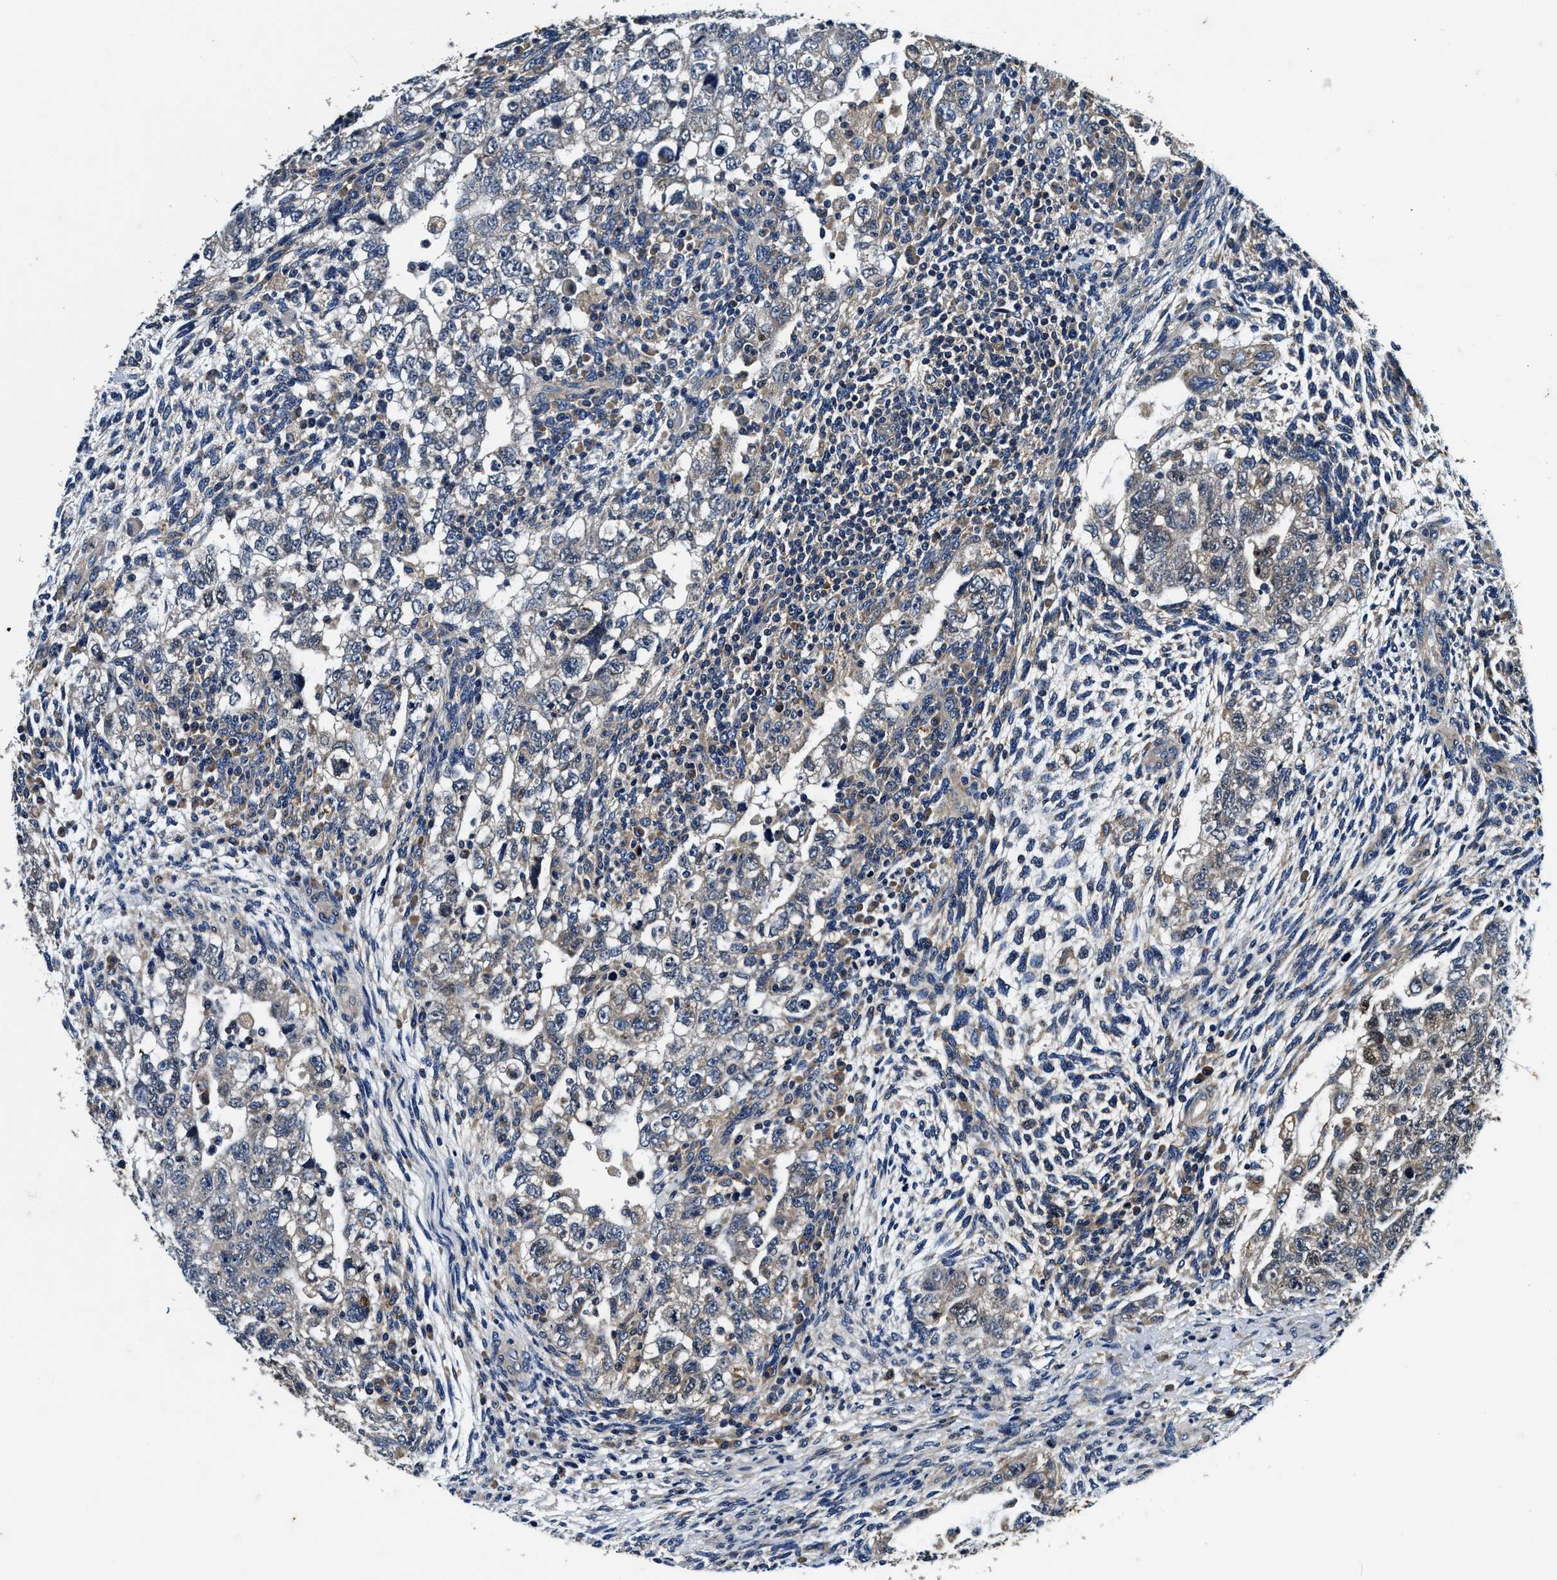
{"staining": {"intensity": "weak", "quantity": "25%-75%", "location": "cytoplasmic/membranous"}, "tissue": "testis cancer", "cell_type": "Tumor cells", "image_type": "cancer", "snomed": [{"axis": "morphology", "description": "Normal tissue, NOS"}, {"axis": "morphology", "description": "Carcinoma, Embryonal, NOS"}, {"axis": "topography", "description": "Testis"}], "caption": "A low amount of weak cytoplasmic/membranous expression is present in approximately 25%-75% of tumor cells in testis embryonal carcinoma tissue. (brown staining indicates protein expression, while blue staining denotes nuclei).", "gene": "PI4KB", "patient": {"sex": "male", "age": 36}}